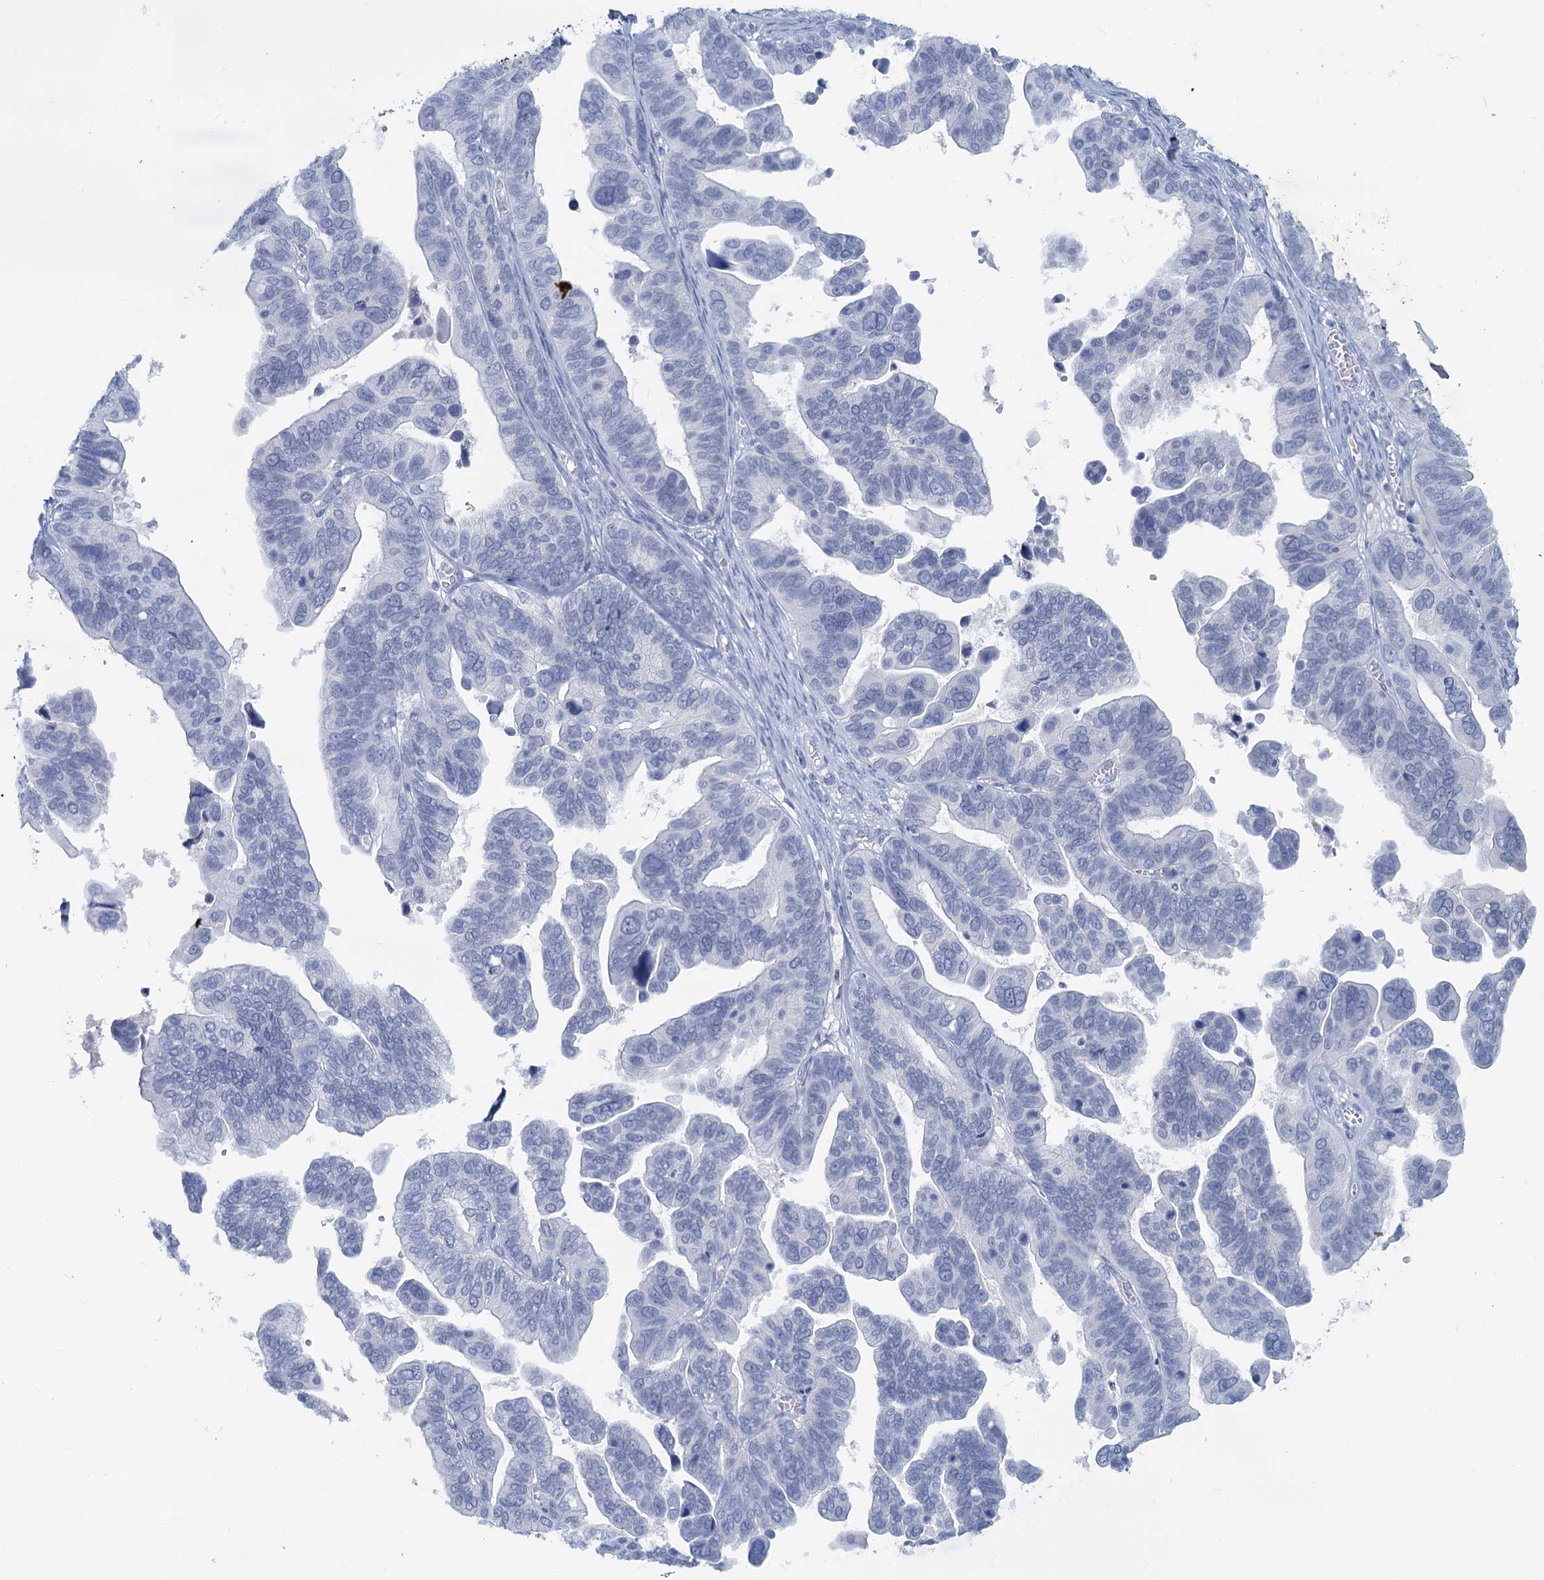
{"staining": {"intensity": "negative", "quantity": "none", "location": "none"}, "tissue": "ovarian cancer", "cell_type": "Tumor cells", "image_type": "cancer", "snomed": [{"axis": "morphology", "description": "Cystadenocarcinoma, serous, NOS"}, {"axis": "topography", "description": "Ovary"}], "caption": "The IHC photomicrograph has no significant staining in tumor cells of ovarian cancer tissue.", "gene": "CHGA", "patient": {"sex": "female", "age": 56}}